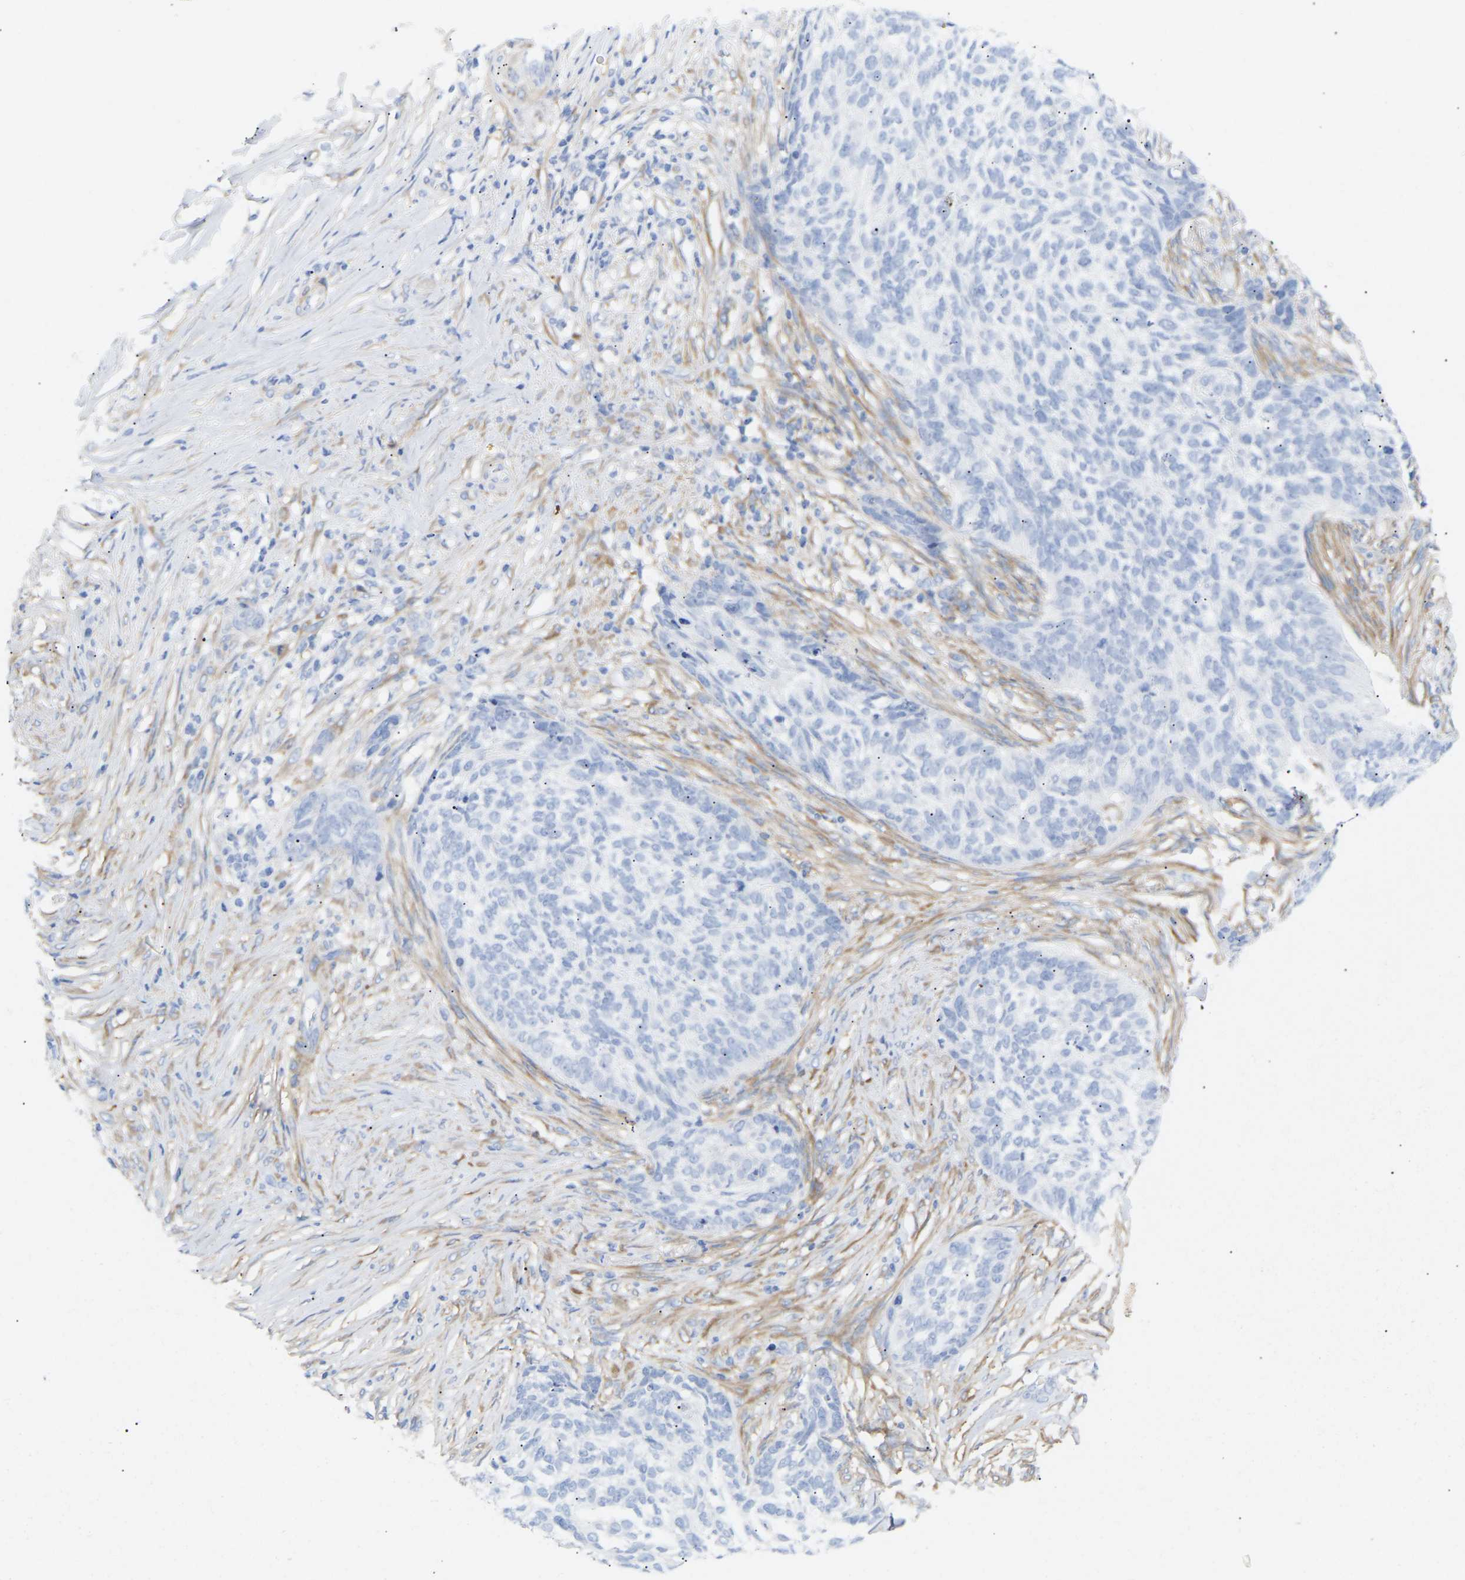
{"staining": {"intensity": "negative", "quantity": "none", "location": "none"}, "tissue": "skin cancer", "cell_type": "Tumor cells", "image_type": "cancer", "snomed": [{"axis": "morphology", "description": "Basal cell carcinoma"}, {"axis": "topography", "description": "Skin"}], "caption": "This is a histopathology image of immunohistochemistry staining of skin cancer (basal cell carcinoma), which shows no staining in tumor cells.", "gene": "AMPH", "patient": {"sex": "male", "age": 85}}